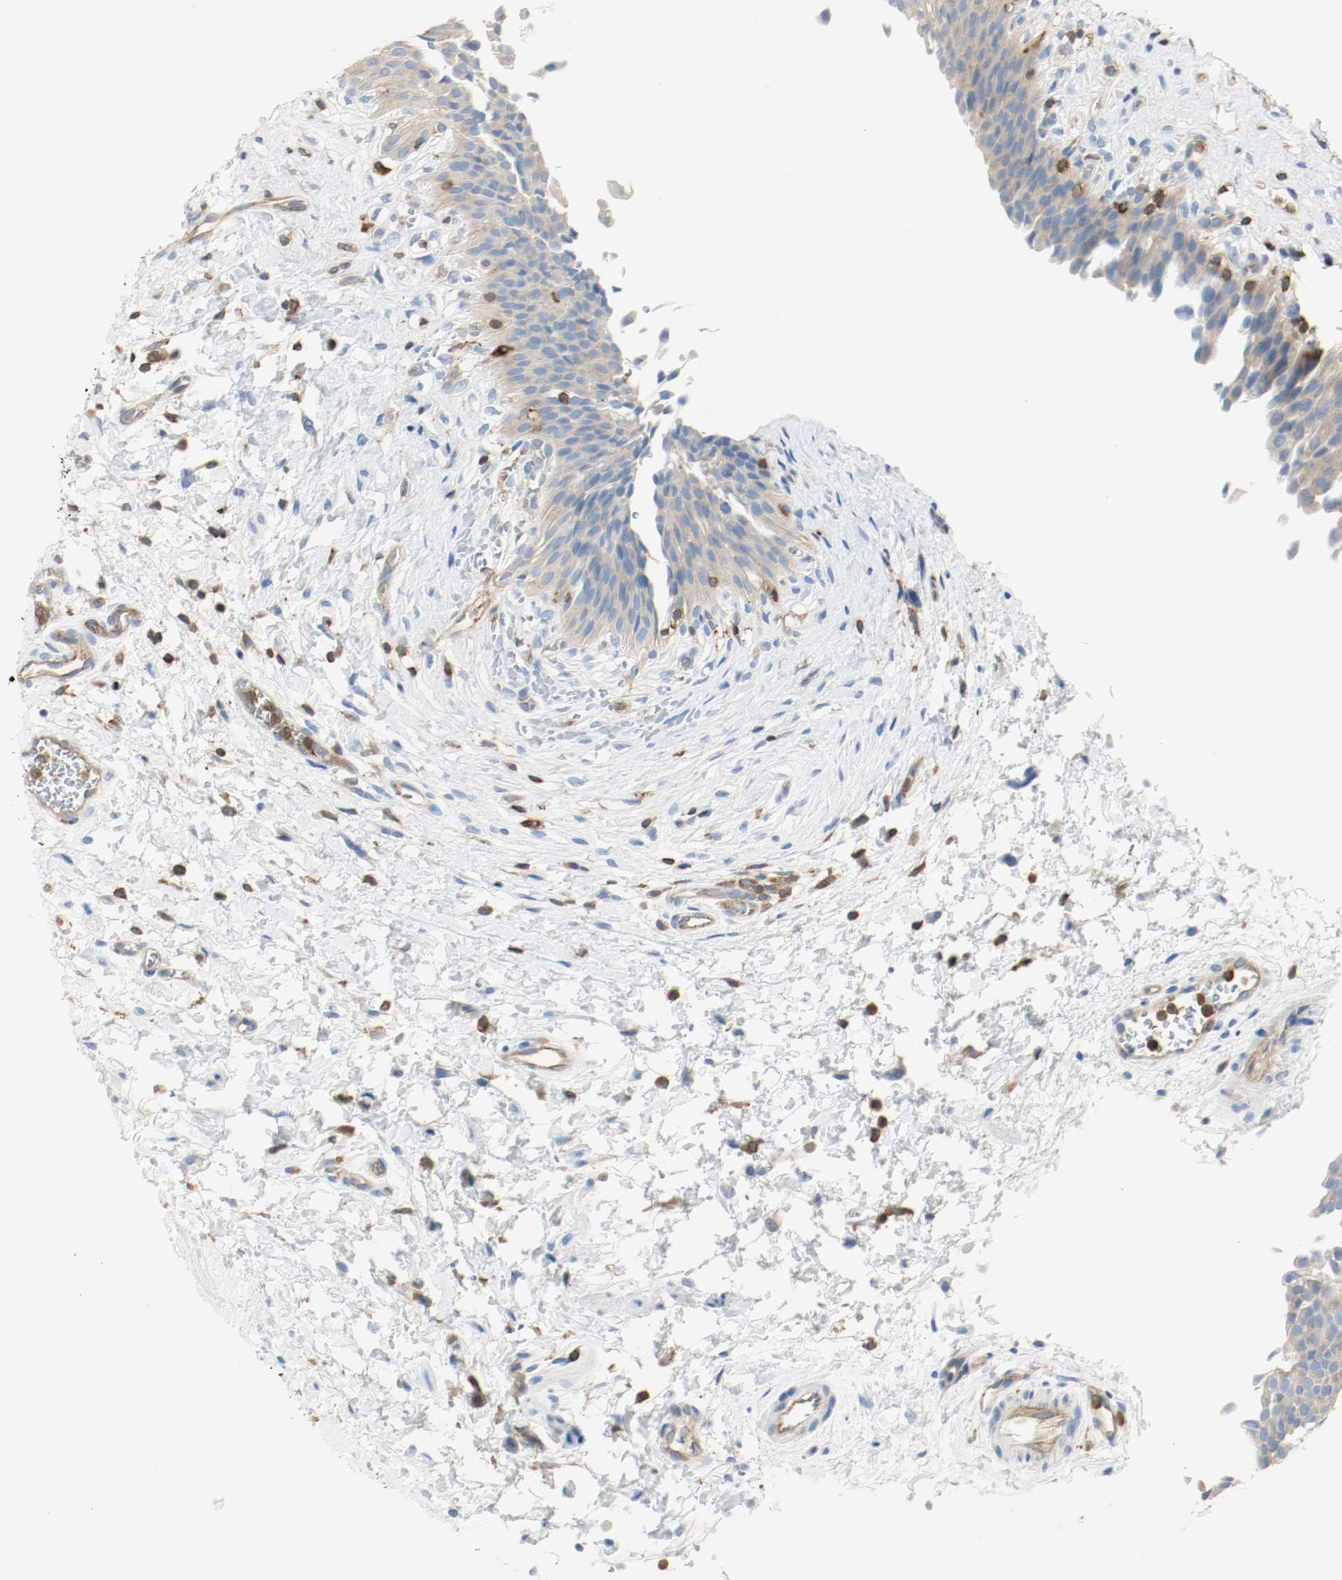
{"staining": {"intensity": "weak", "quantity": "25%-75%", "location": "cytoplasmic/membranous"}, "tissue": "urinary bladder", "cell_type": "Urothelial cells", "image_type": "normal", "snomed": [{"axis": "morphology", "description": "Normal tissue, NOS"}, {"axis": "morphology", "description": "Dysplasia, NOS"}, {"axis": "topography", "description": "Urinary bladder"}], "caption": "Weak cytoplasmic/membranous expression for a protein is seen in about 25%-75% of urothelial cells of normal urinary bladder using immunohistochemistry.", "gene": "ARPC1B", "patient": {"sex": "male", "age": 35}}